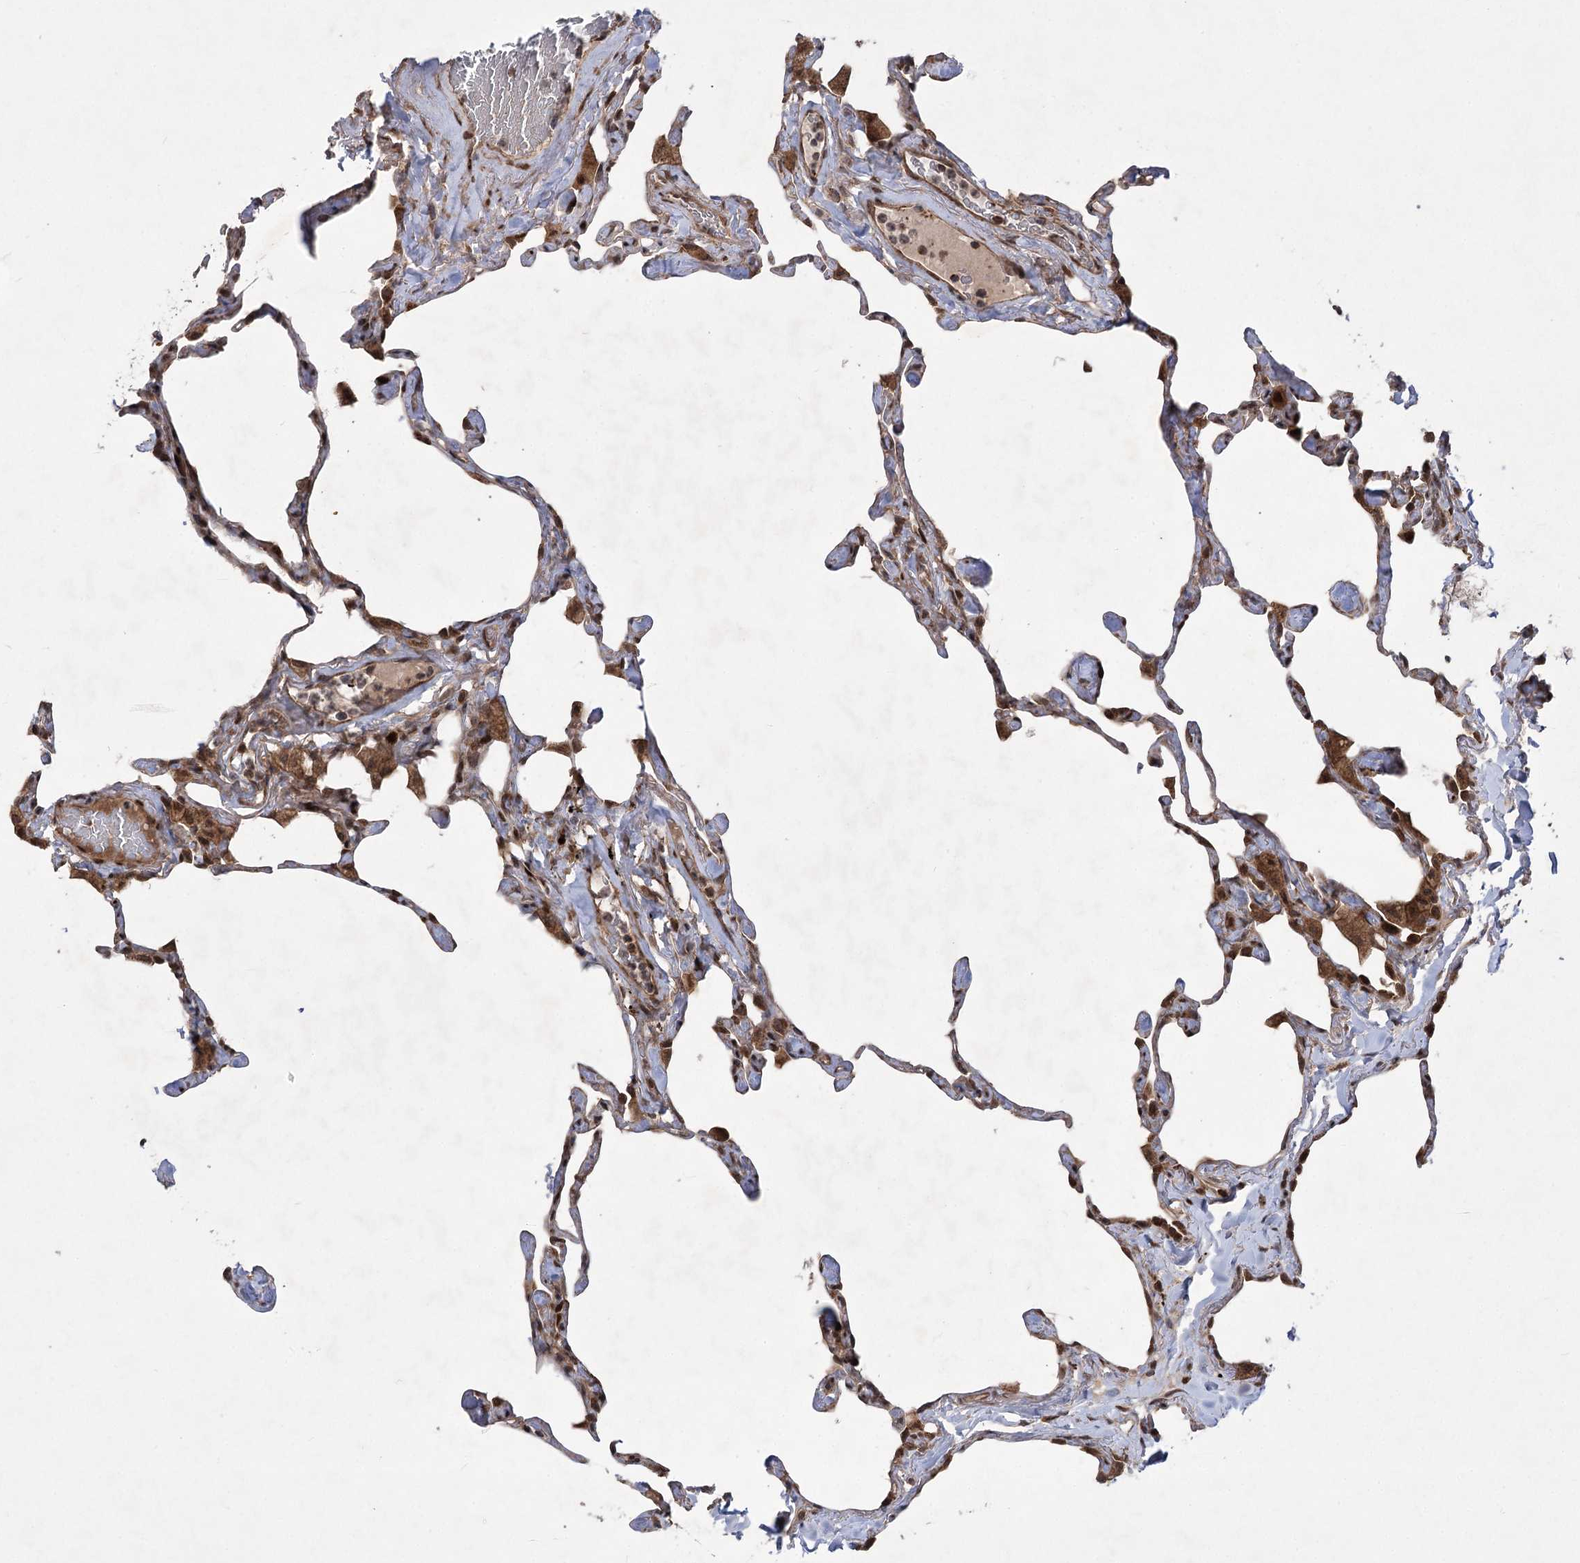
{"staining": {"intensity": "moderate", "quantity": "25%-75%", "location": "nuclear"}, "tissue": "lung", "cell_type": "Alveolar cells", "image_type": "normal", "snomed": [{"axis": "morphology", "description": "Normal tissue, NOS"}, {"axis": "topography", "description": "Lung"}], "caption": "Protein staining exhibits moderate nuclear positivity in approximately 25%-75% of alveolar cells in unremarkable lung.", "gene": "TENM2", "patient": {"sex": "male", "age": 65}}